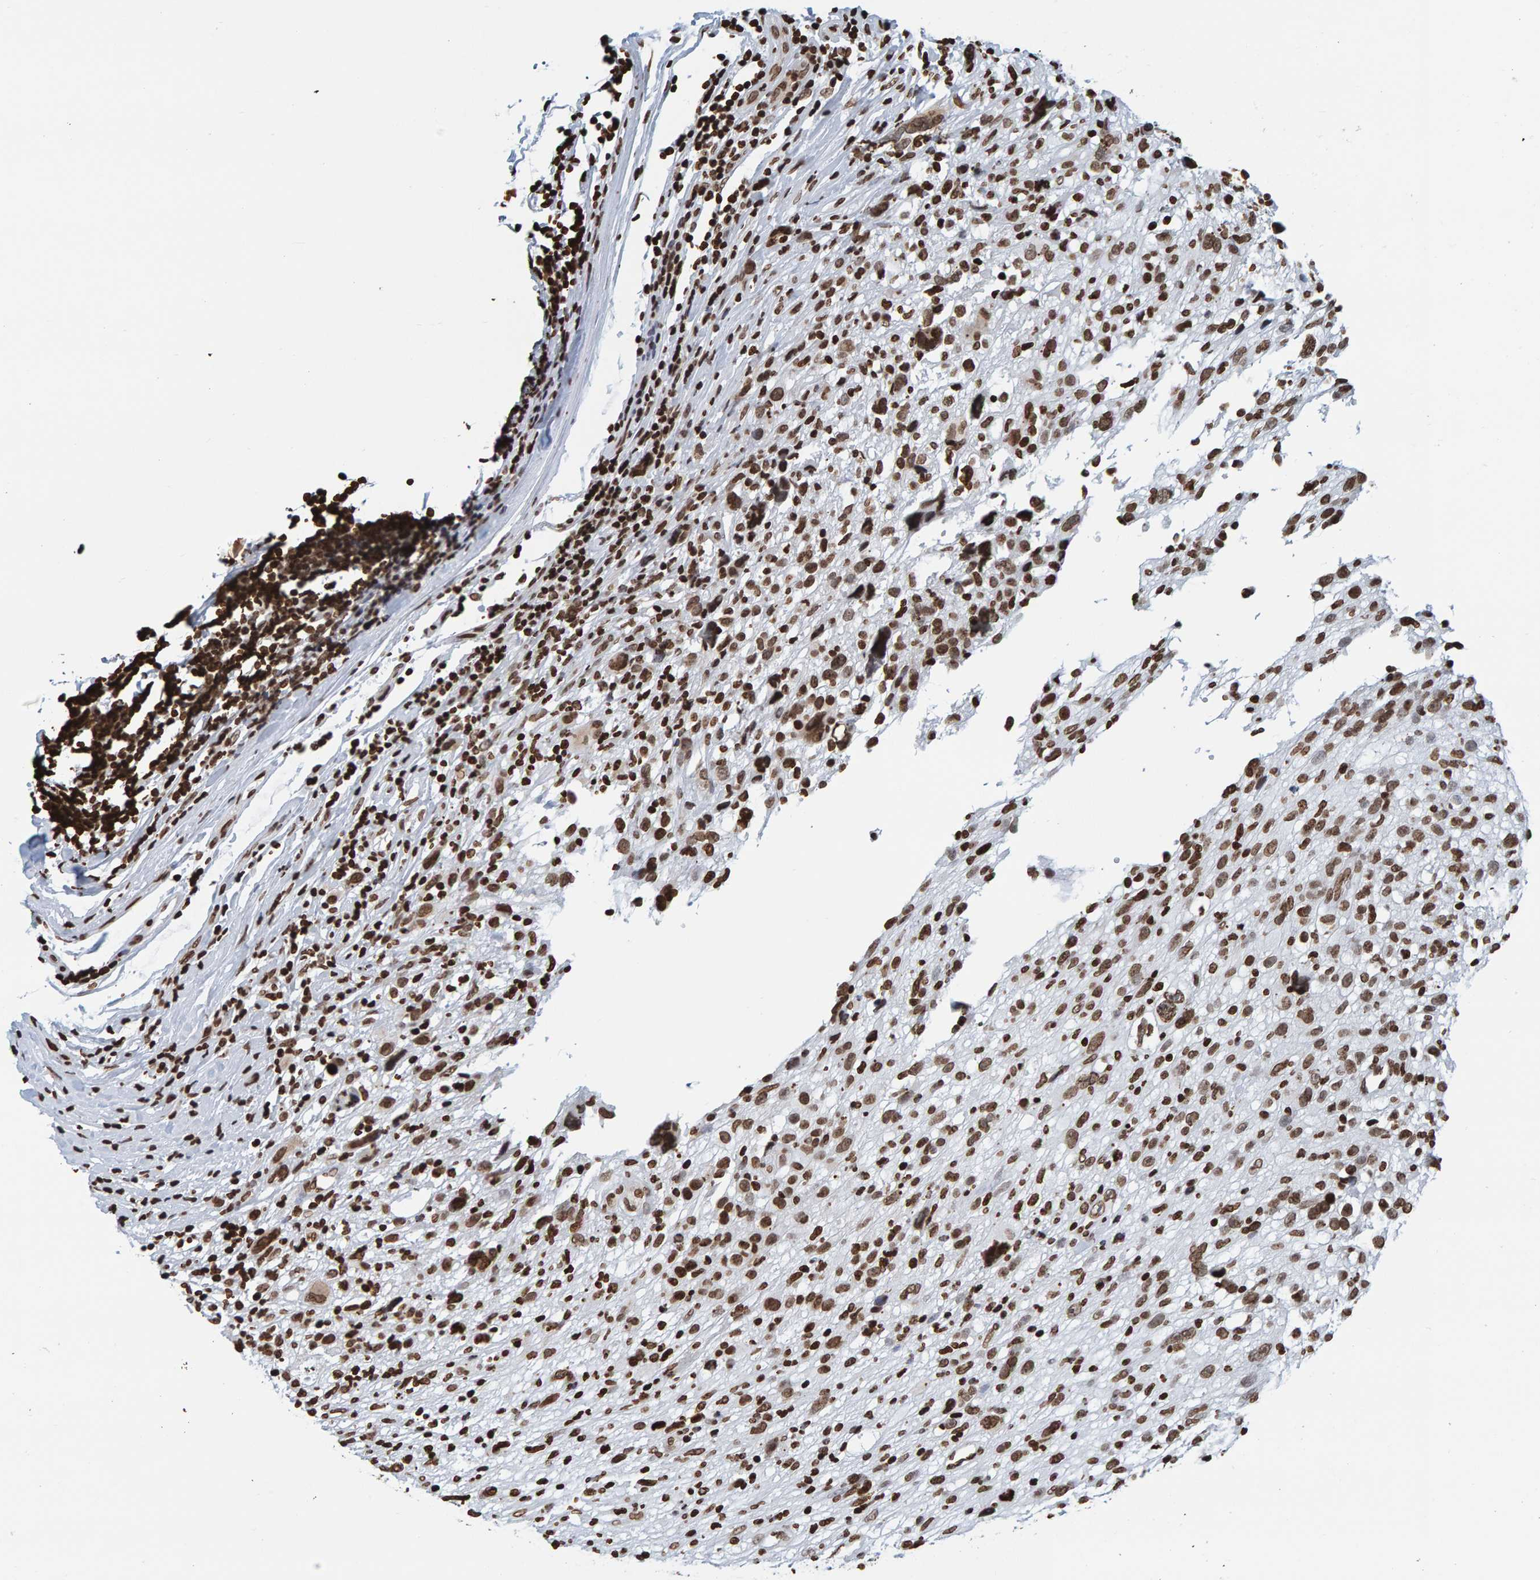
{"staining": {"intensity": "strong", "quantity": ">75%", "location": "cytoplasmic/membranous,nuclear"}, "tissue": "melanoma", "cell_type": "Tumor cells", "image_type": "cancer", "snomed": [{"axis": "morphology", "description": "Malignant melanoma, NOS"}, {"axis": "topography", "description": "Skin"}], "caption": "Immunohistochemical staining of malignant melanoma demonstrates high levels of strong cytoplasmic/membranous and nuclear protein positivity in approximately >75% of tumor cells.", "gene": "BRF2", "patient": {"sex": "female", "age": 55}}